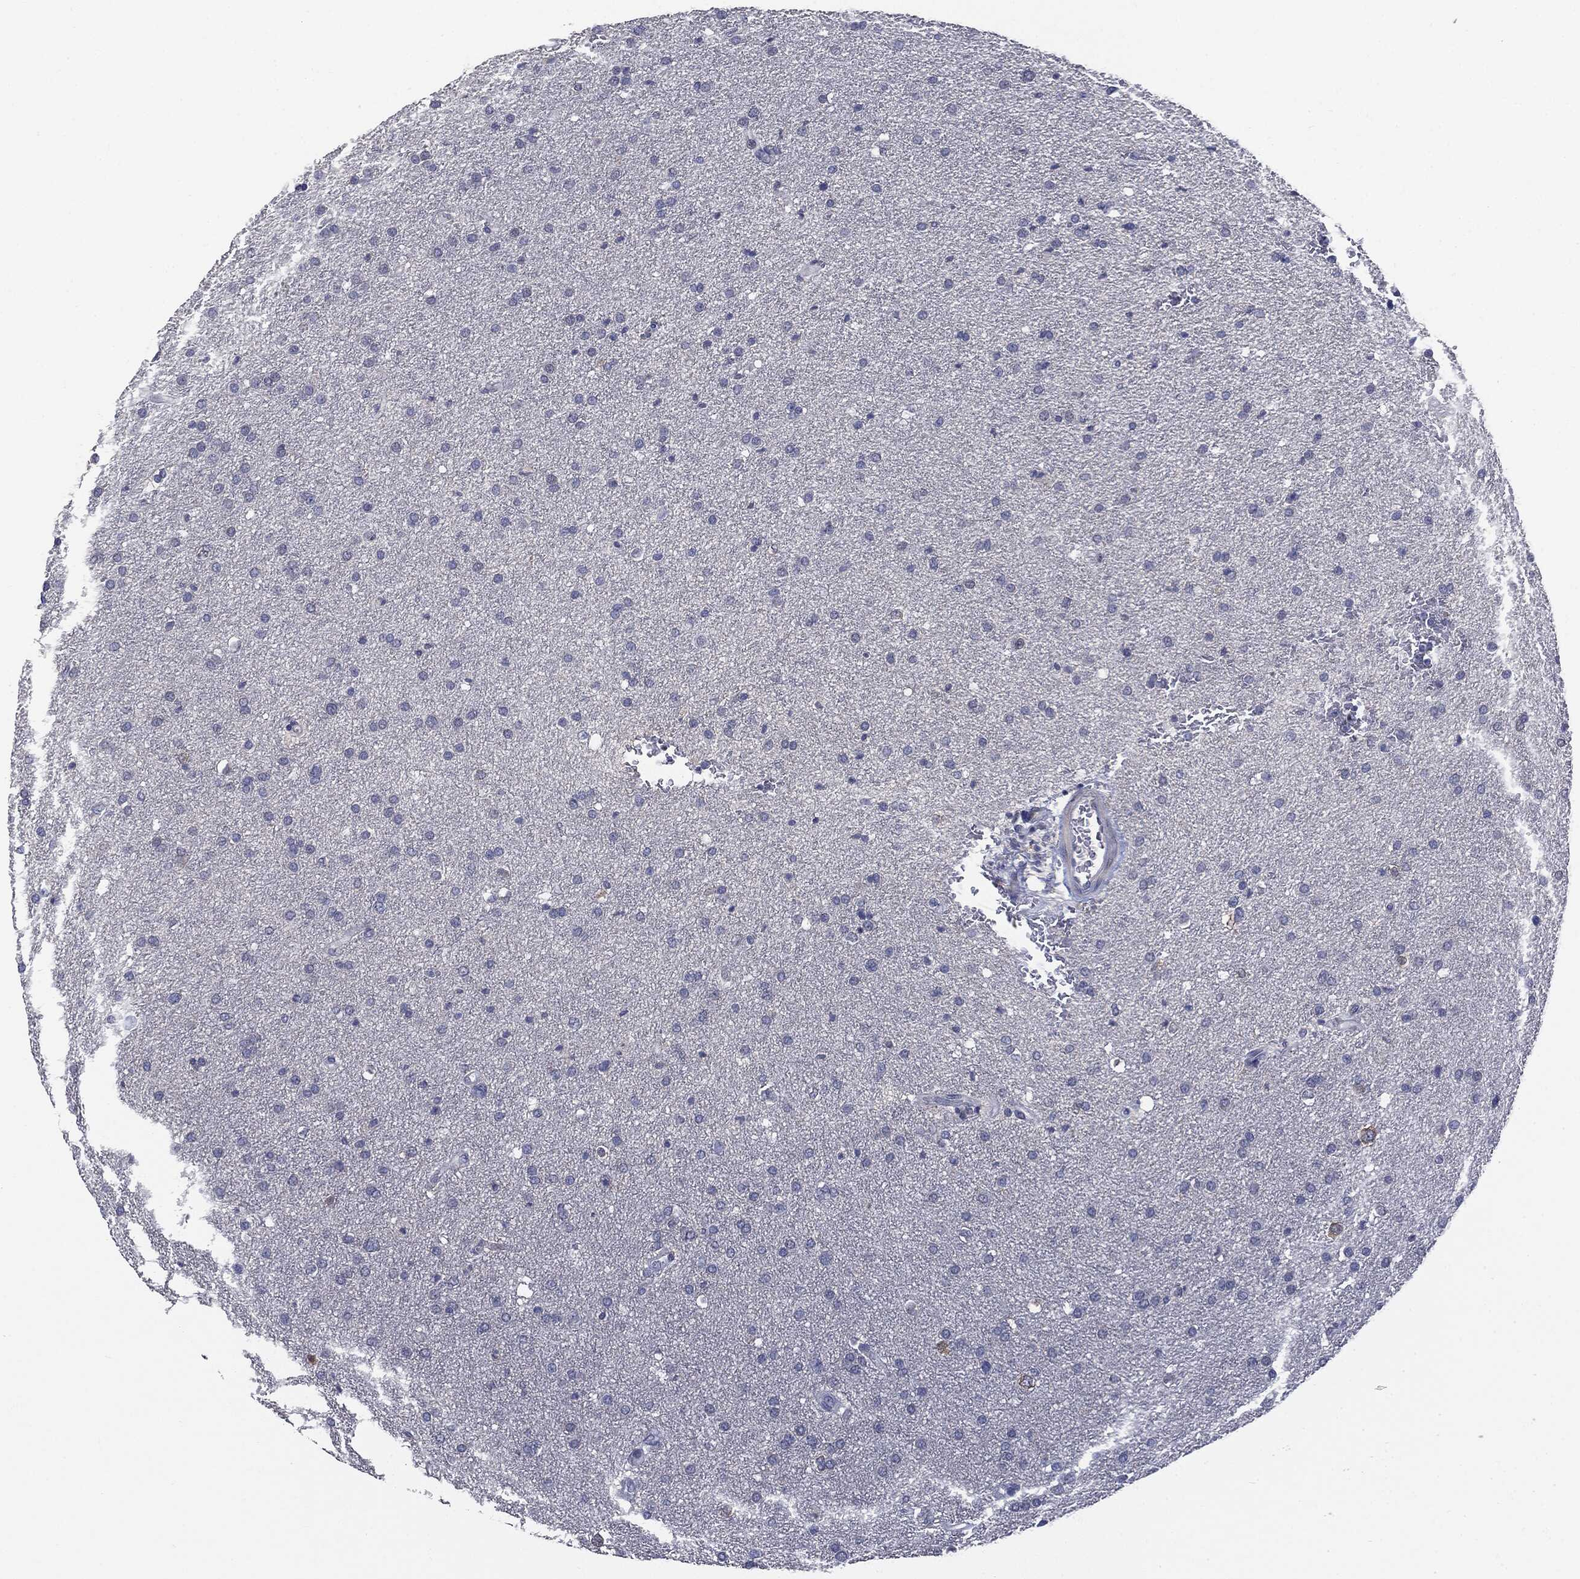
{"staining": {"intensity": "negative", "quantity": "none", "location": "none"}, "tissue": "glioma", "cell_type": "Tumor cells", "image_type": "cancer", "snomed": [{"axis": "morphology", "description": "Glioma, malignant, Low grade"}, {"axis": "topography", "description": "Brain"}], "caption": "This image is of glioma stained with IHC to label a protein in brown with the nuclei are counter-stained blue. There is no expression in tumor cells.", "gene": "KRT5", "patient": {"sex": "female", "age": 37}}